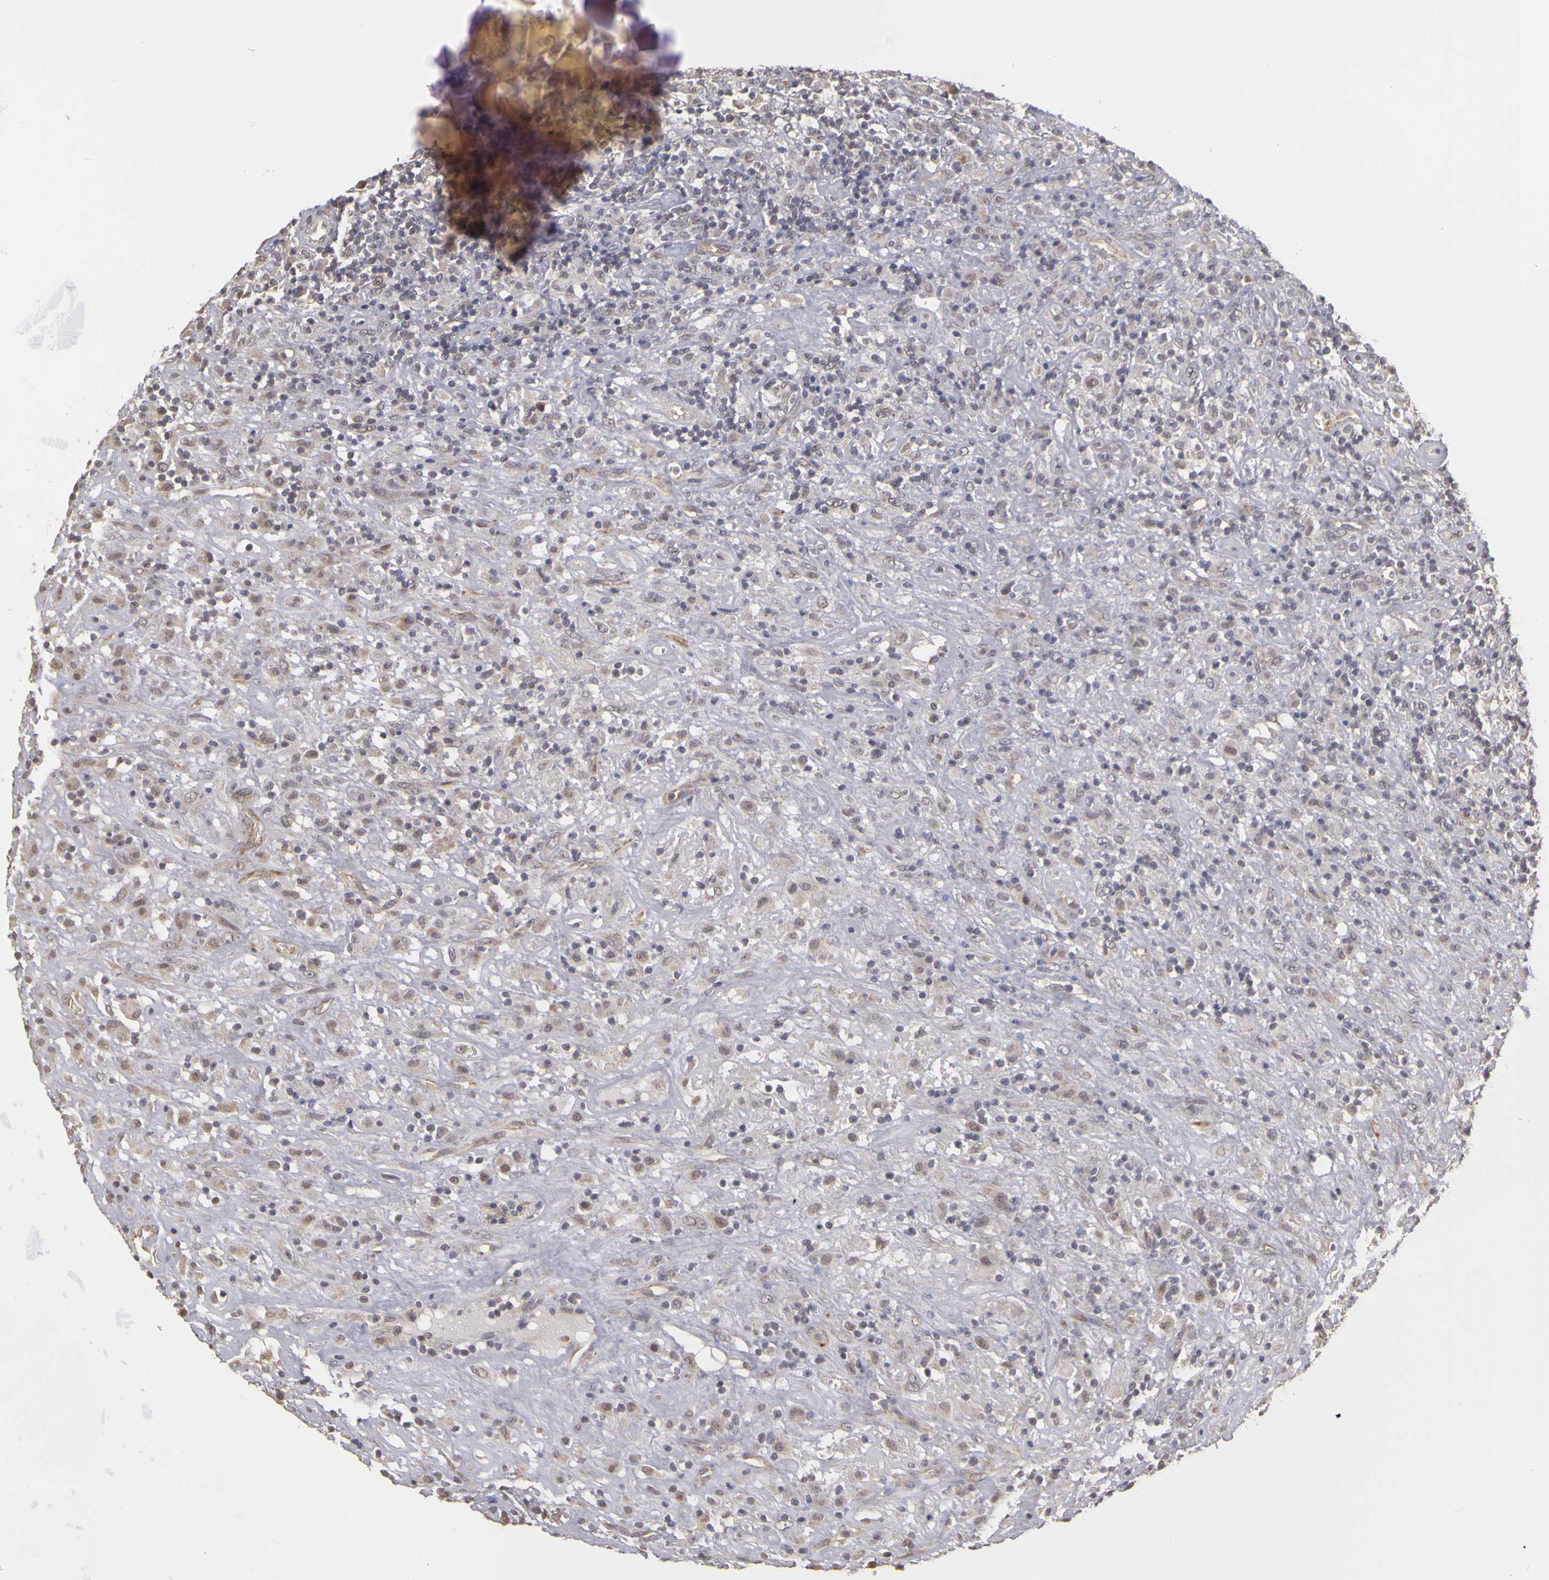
{"staining": {"intensity": "weak", "quantity": "<25%", "location": "cytoplasmic/membranous"}, "tissue": "lymphoma", "cell_type": "Tumor cells", "image_type": "cancer", "snomed": [{"axis": "morphology", "description": "Hodgkin's disease, NOS"}, {"axis": "topography", "description": "Lymph node"}], "caption": "Immunohistochemical staining of lymphoma shows no significant expression in tumor cells.", "gene": "FRMD7", "patient": {"sex": "male", "age": 46}}